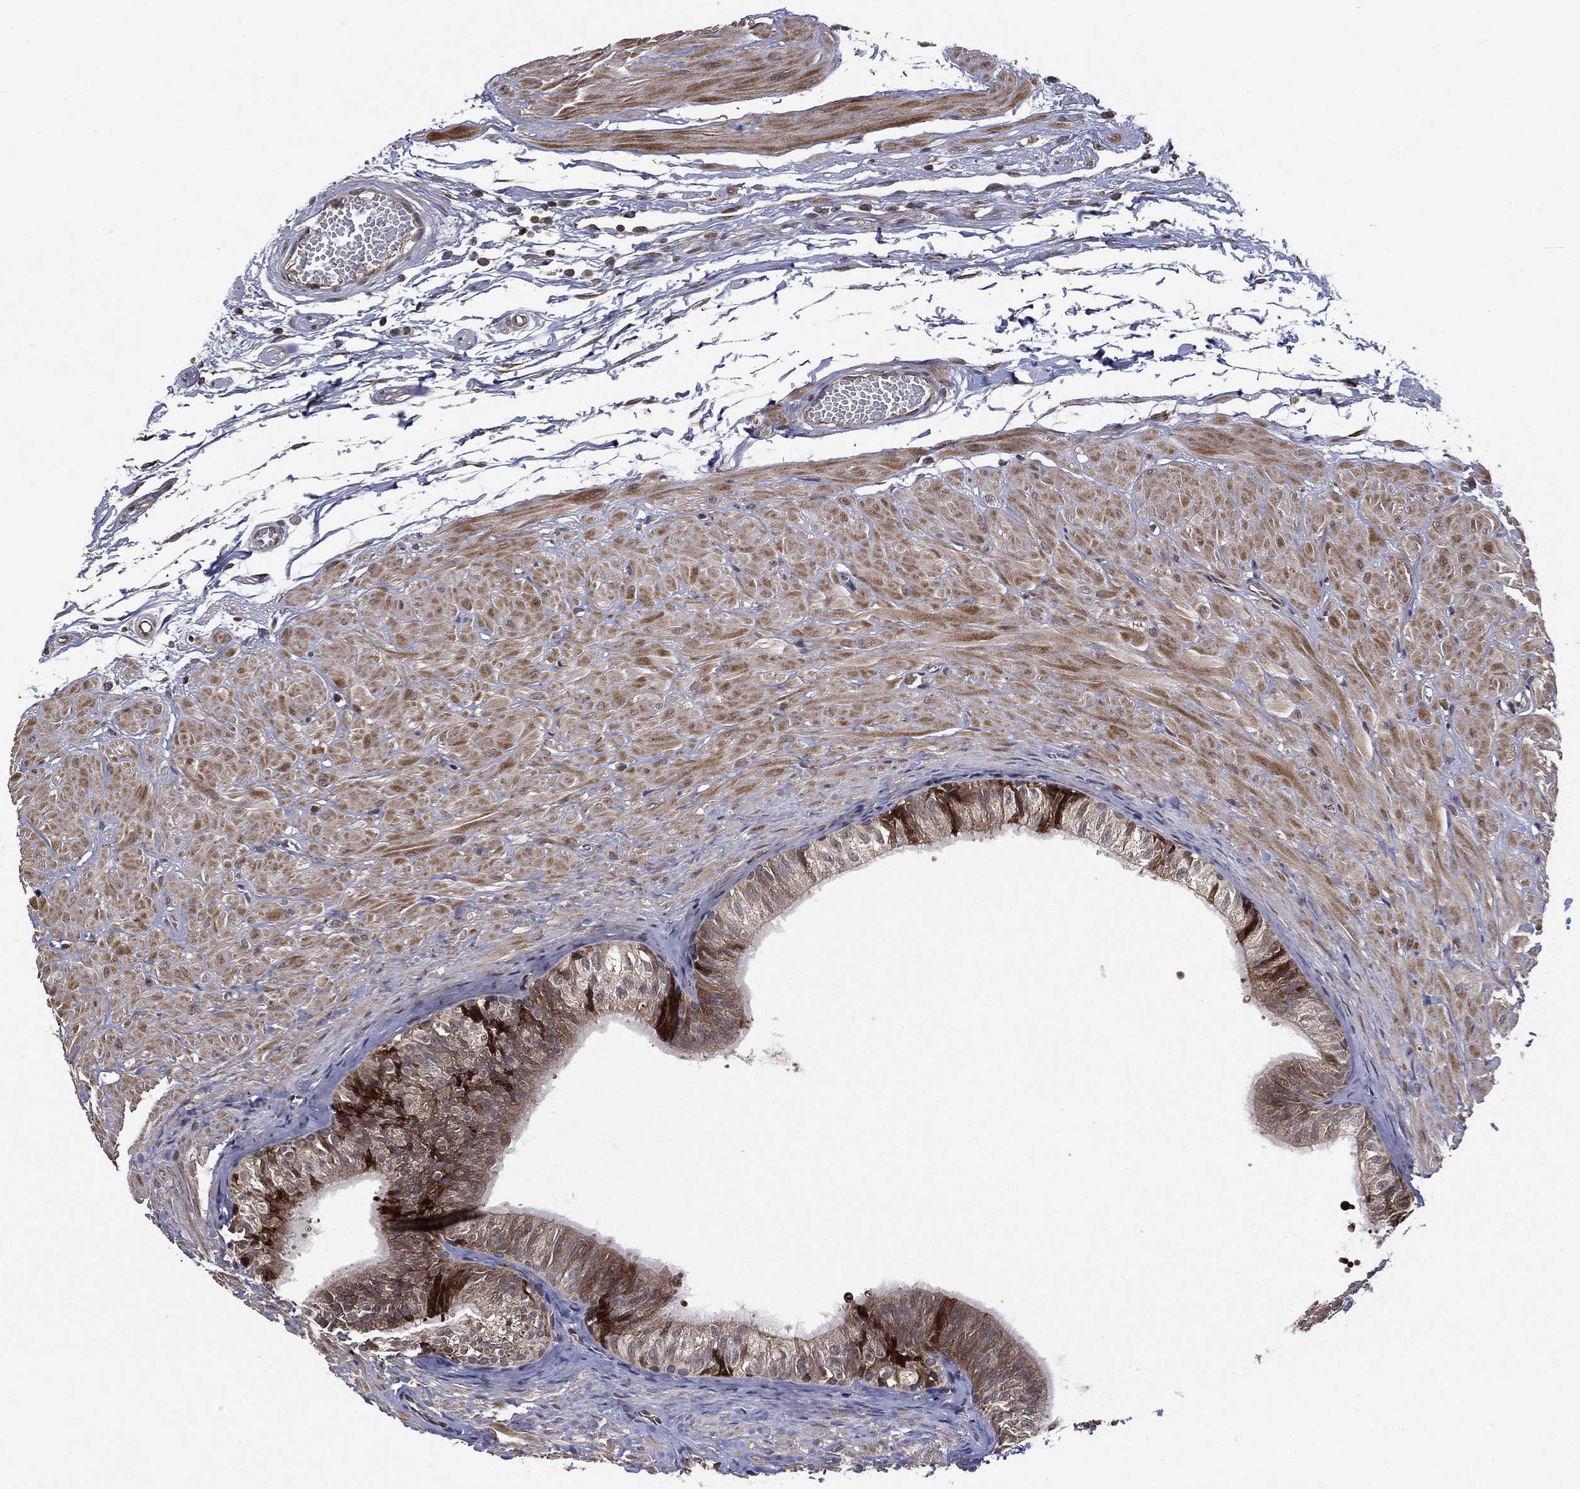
{"staining": {"intensity": "strong", "quantity": "<25%", "location": "cytoplasmic/membranous"}, "tissue": "epididymis", "cell_type": "Glandular cells", "image_type": "normal", "snomed": [{"axis": "morphology", "description": "Normal tissue, NOS"}, {"axis": "topography", "description": "Epididymis"}, {"axis": "topography", "description": "Vas deferens"}], "caption": "Protein expression analysis of benign human epididymis reveals strong cytoplasmic/membranous expression in about <25% of glandular cells.", "gene": "RAB11FIP4", "patient": {"sex": "male", "age": 23}}